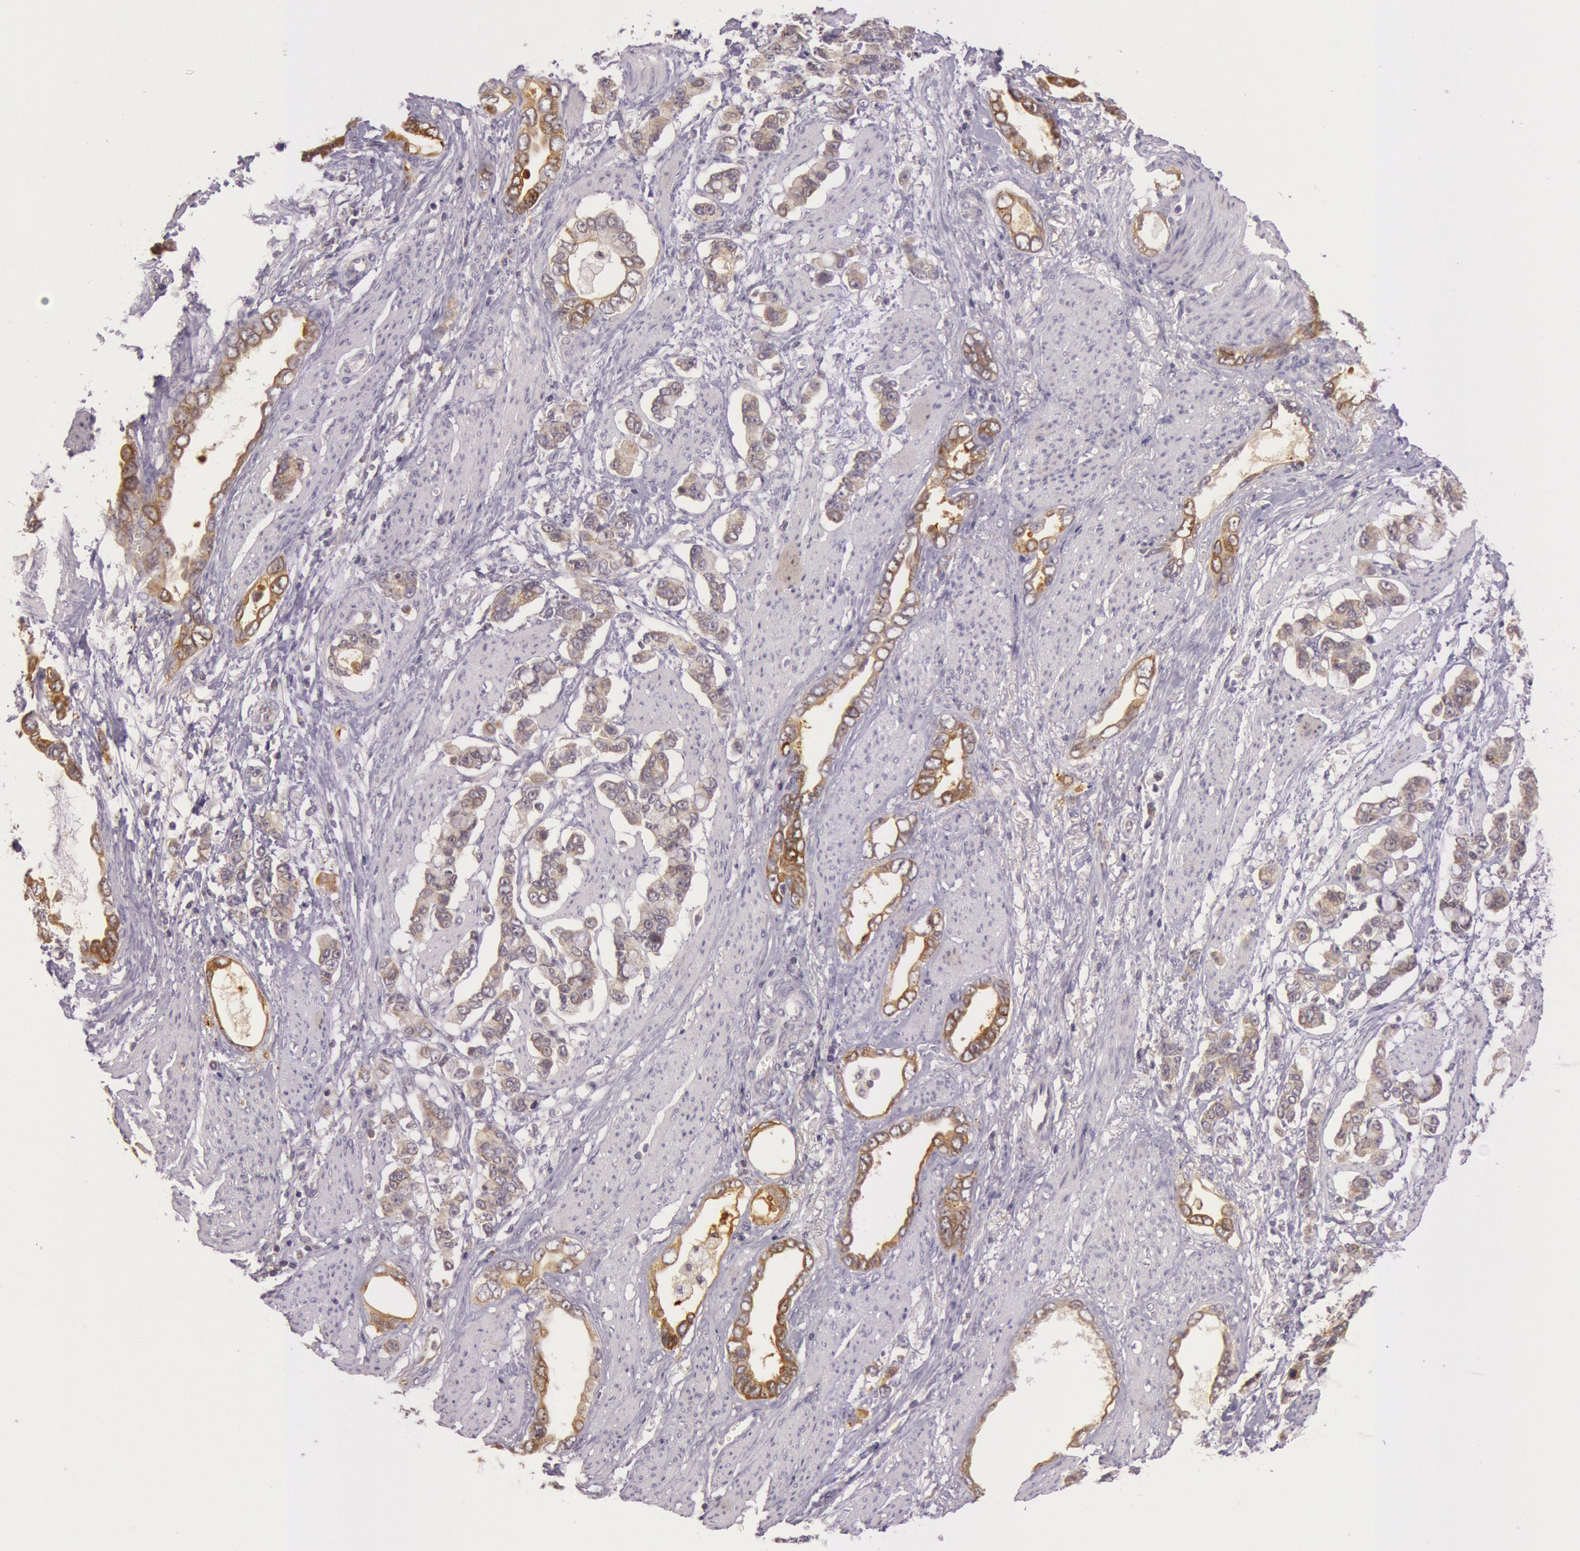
{"staining": {"intensity": "moderate", "quantity": ">75%", "location": "cytoplasmic/membranous"}, "tissue": "stomach cancer", "cell_type": "Tumor cells", "image_type": "cancer", "snomed": [{"axis": "morphology", "description": "Adenocarcinoma, NOS"}, {"axis": "topography", "description": "Stomach"}], "caption": "IHC micrograph of adenocarcinoma (stomach) stained for a protein (brown), which displays medium levels of moderate cytoplasmic/membranous staining in about >75% of tumor cells.", "gene": "CDK16", "patient": {"sex": "male", "age": 78}}